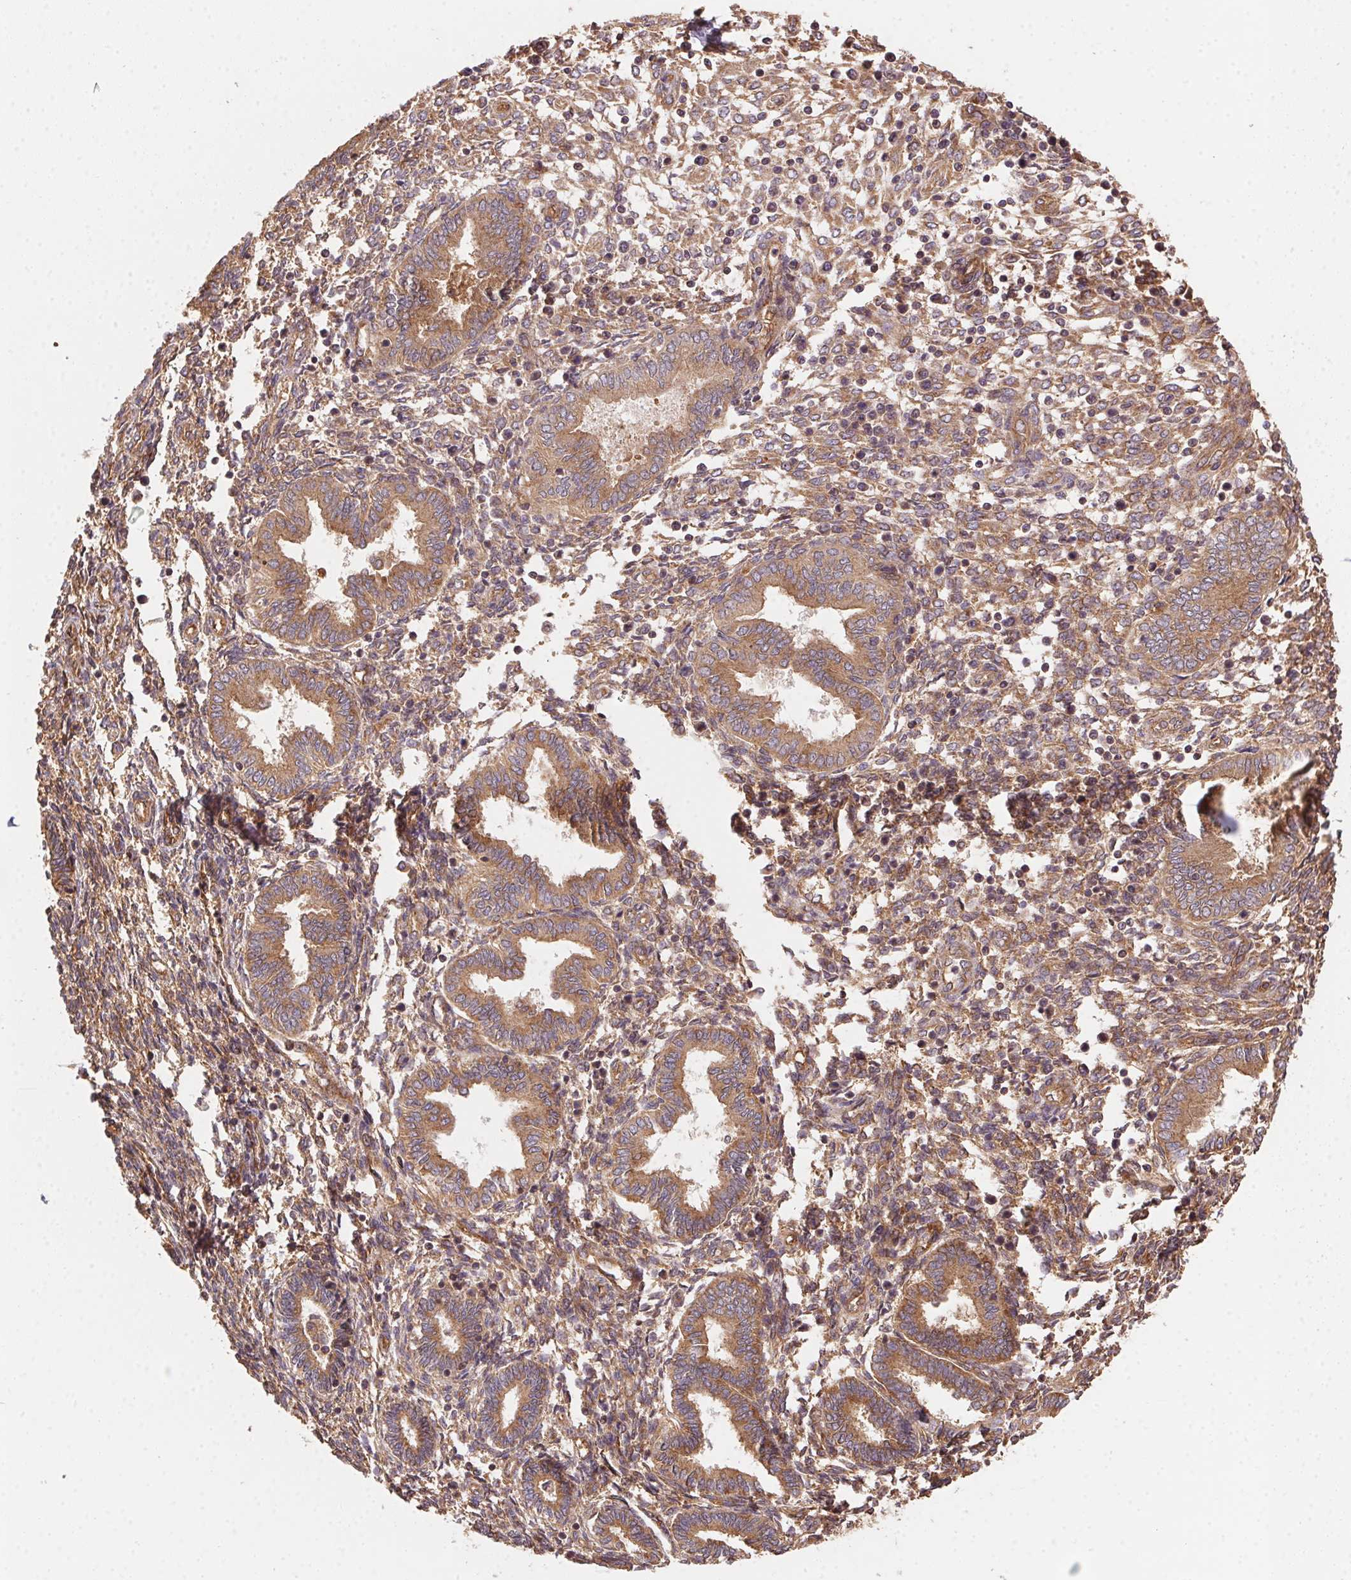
{"staining": {"intensity": "moderate", "quantity": "25%-75%", "location": "cytoplasmic/membranous"}, "tissue": "endometrium", "cell_type": "Cells in endometrial stroma", "image_type": "normal", "snomed": [{"axis": "morphology", "description": "Normal tissue, NOS"}, {"axis": "topography", "description": "Endometrium"}], "caption": "The immunohistochemical stain shows moderate cytoplasmic/membranous expression in cells in endometrial stroma of benign endometrium.", "gene": "USE1", "patient": {"sex": "female", "age": 42}}